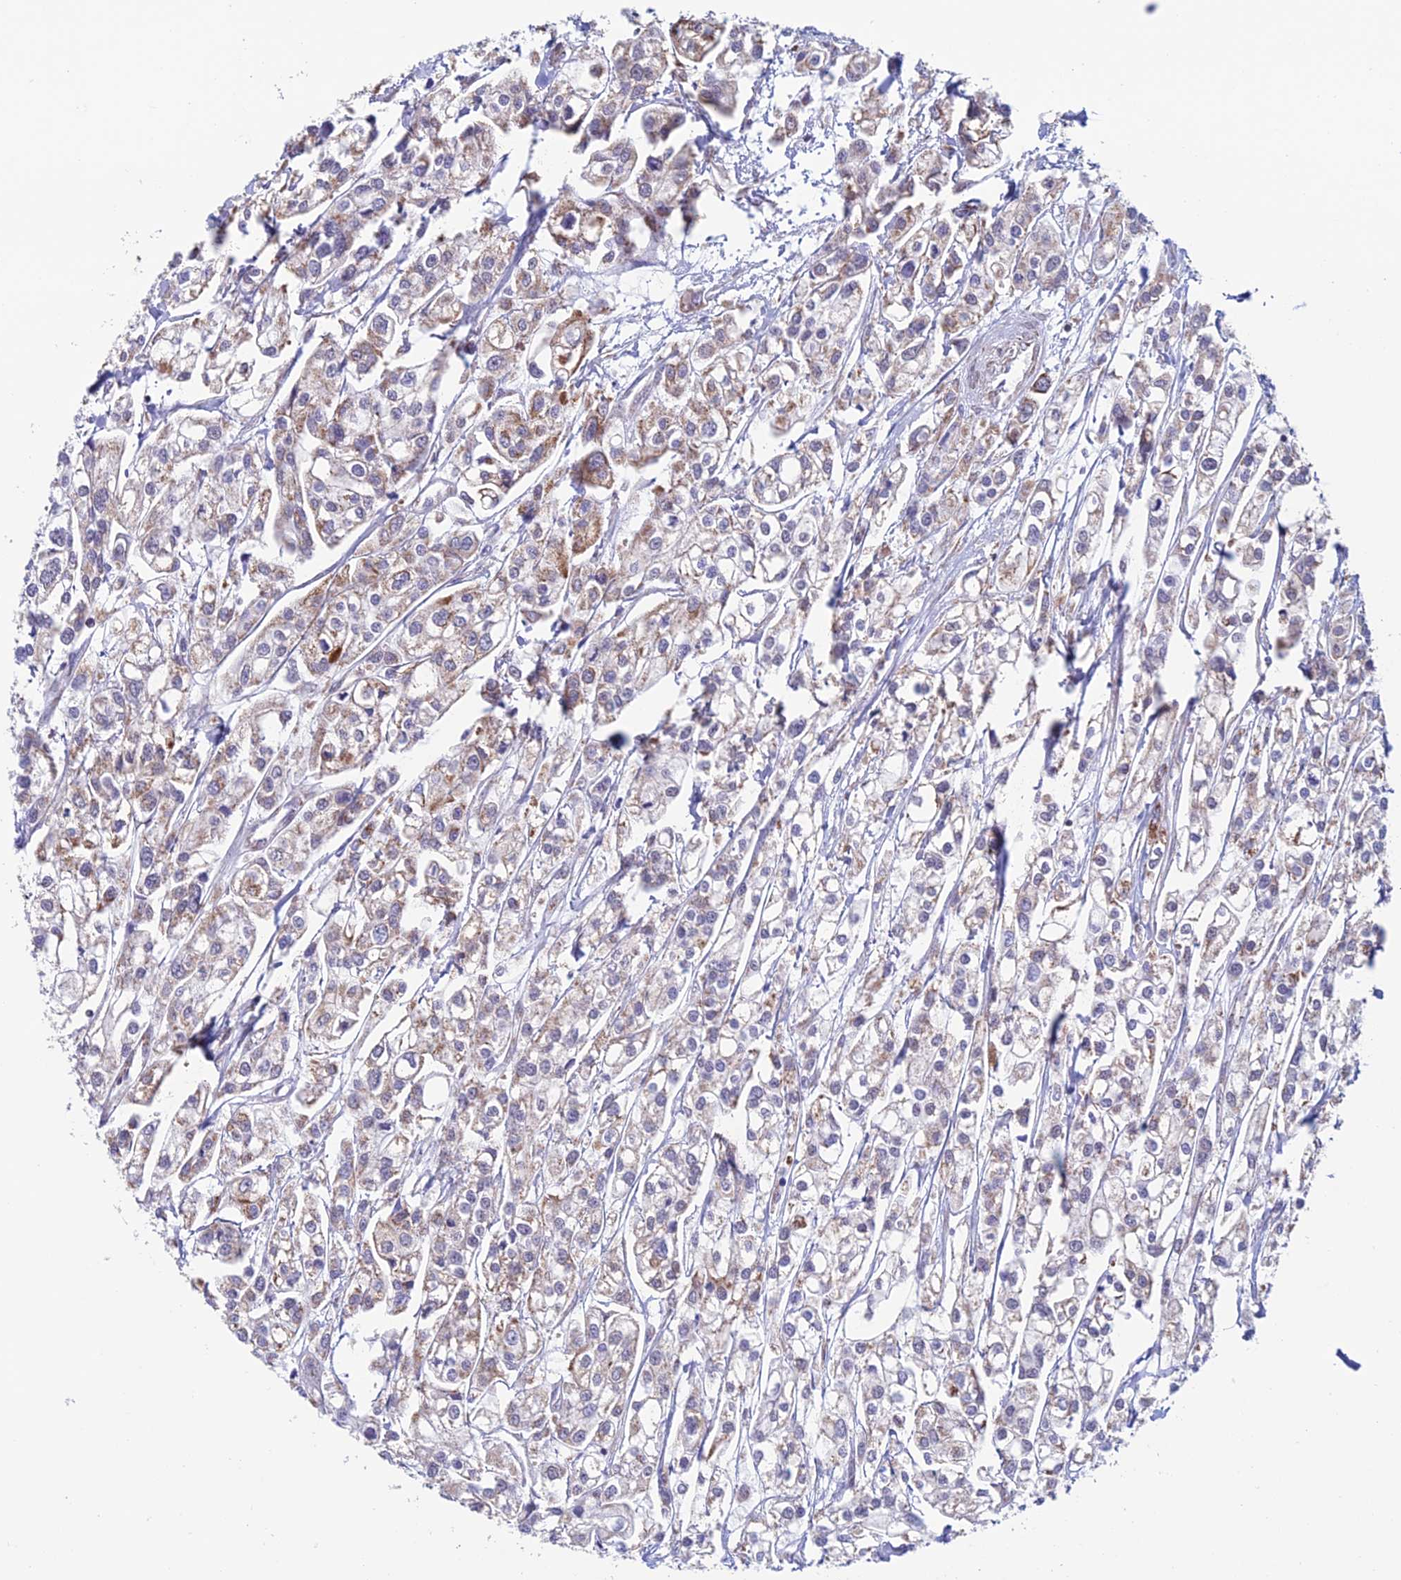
{"staining": {"intensity": "moderate", "quantity": "25%-75%", "location": "cytoplasmic/membranous"}, "tissue": "urothelial cancer", "cell_type": "Tumor cells", "image_type": "cancer", "snomed": [{"axis": "morphology", "description": "Urothelial carcinoma, High grade"}, {"axis": "topography", "description": "Urinary bladder"}], "caption": "Immunohistochemical staining of urothelial carcinoma (high-grade) shows medium levels of moderate cytoplasmic/membranous expression in approximately 25%-75% of tumor cells.", "gene": "ZNG1B", "patient": {"sex": "male", "age": 67}}